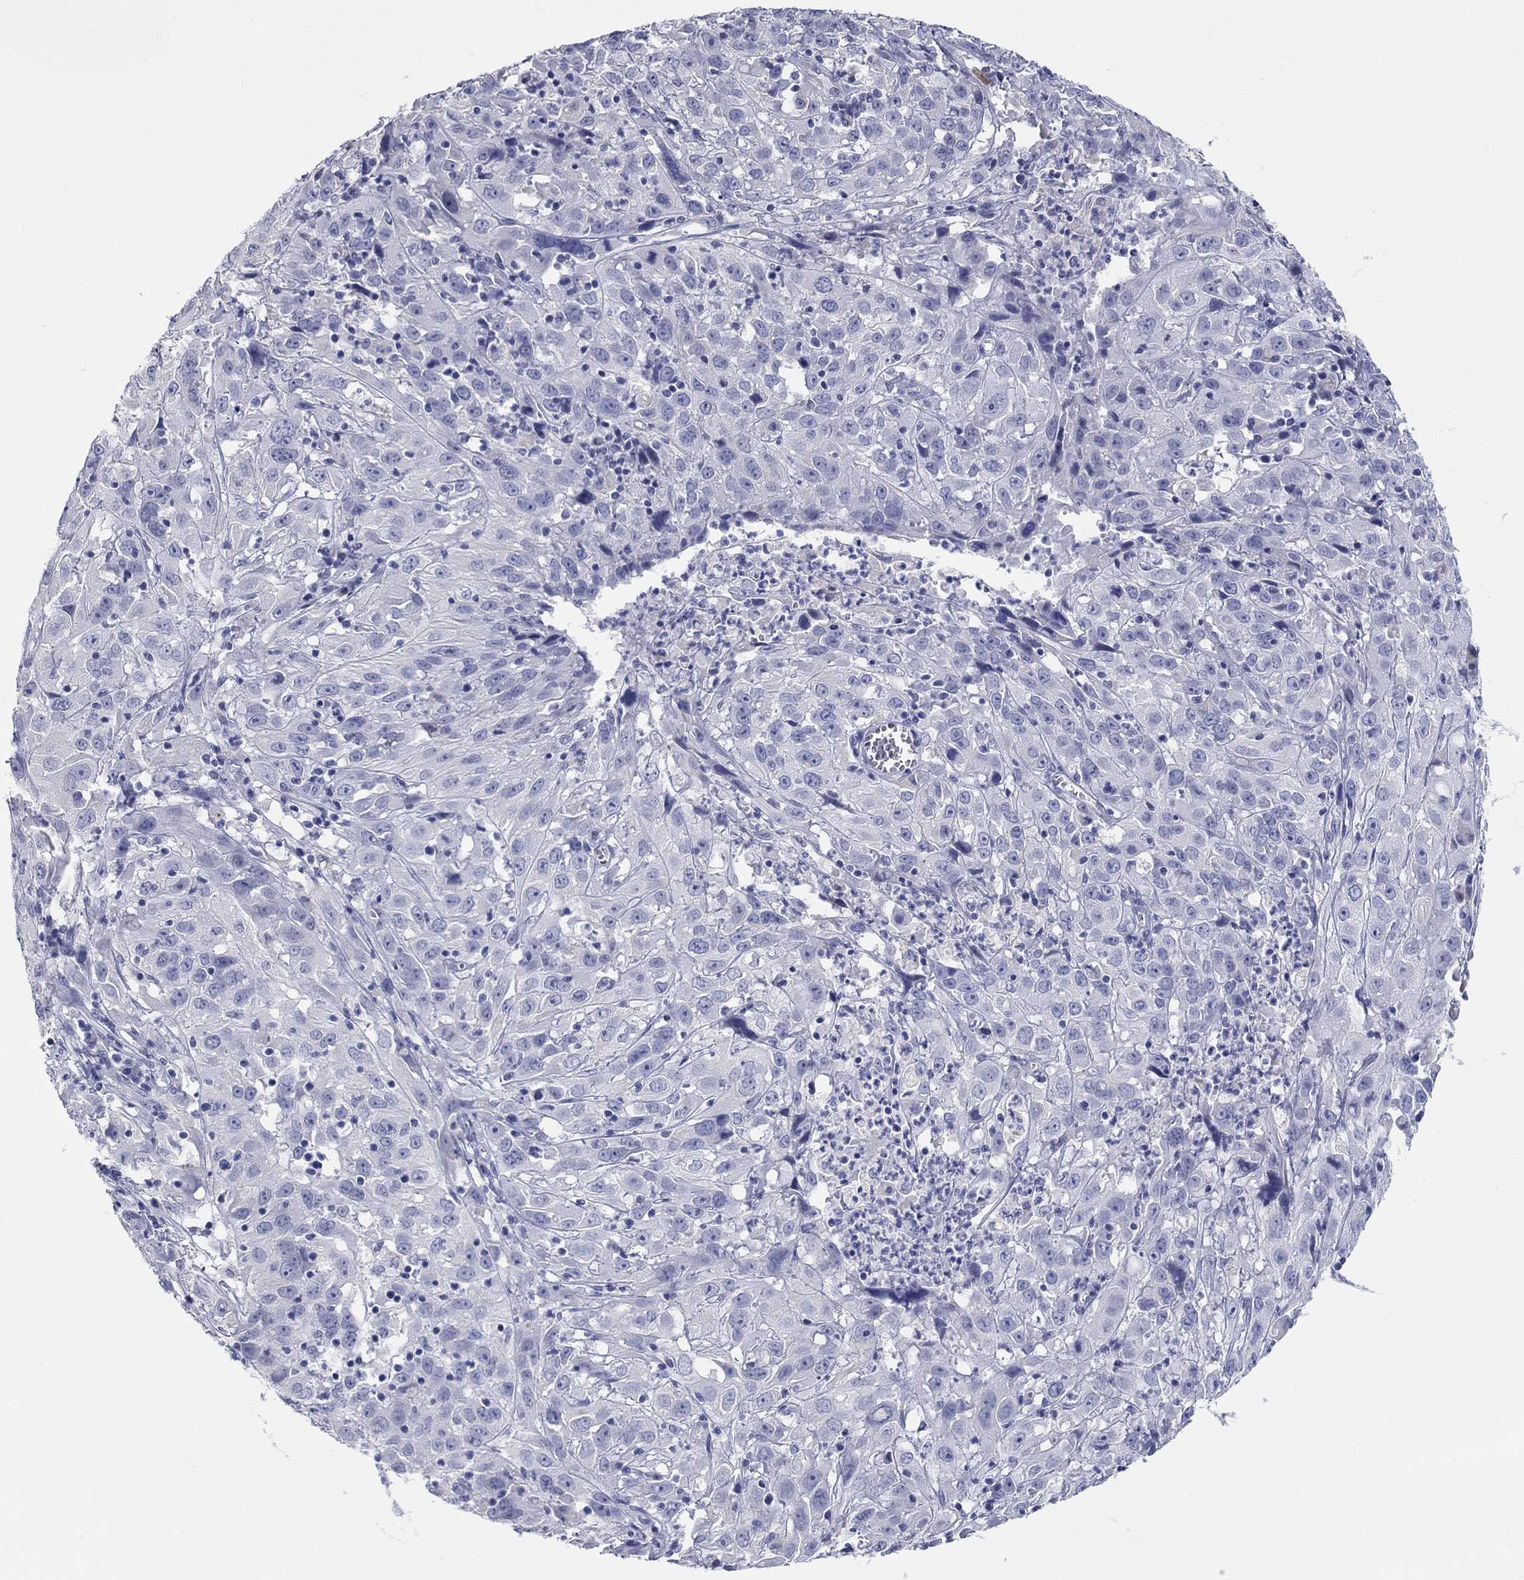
{"staining": {"intensity": "negative", "quantity": "none", "location": "none"}, "tissue": "cervical cancer", "cell_type": "Tumor cells", "image_type": "cancer", "snomed": [{"axis": "morphology", "description": "Squamous cell carcinoma, NOS"}, {"axis": "topography", "description": "Cervix"}], "caption": "An immunohistochemistry (IHC) image of cervical cancer (squamous cell carcinoma) is shown. There is no staining in tumor cells of cervical cancer (squamous cell carcinoma).", "gene": "LRRC4C", "patient": {"sex": "female", "age": 32}}